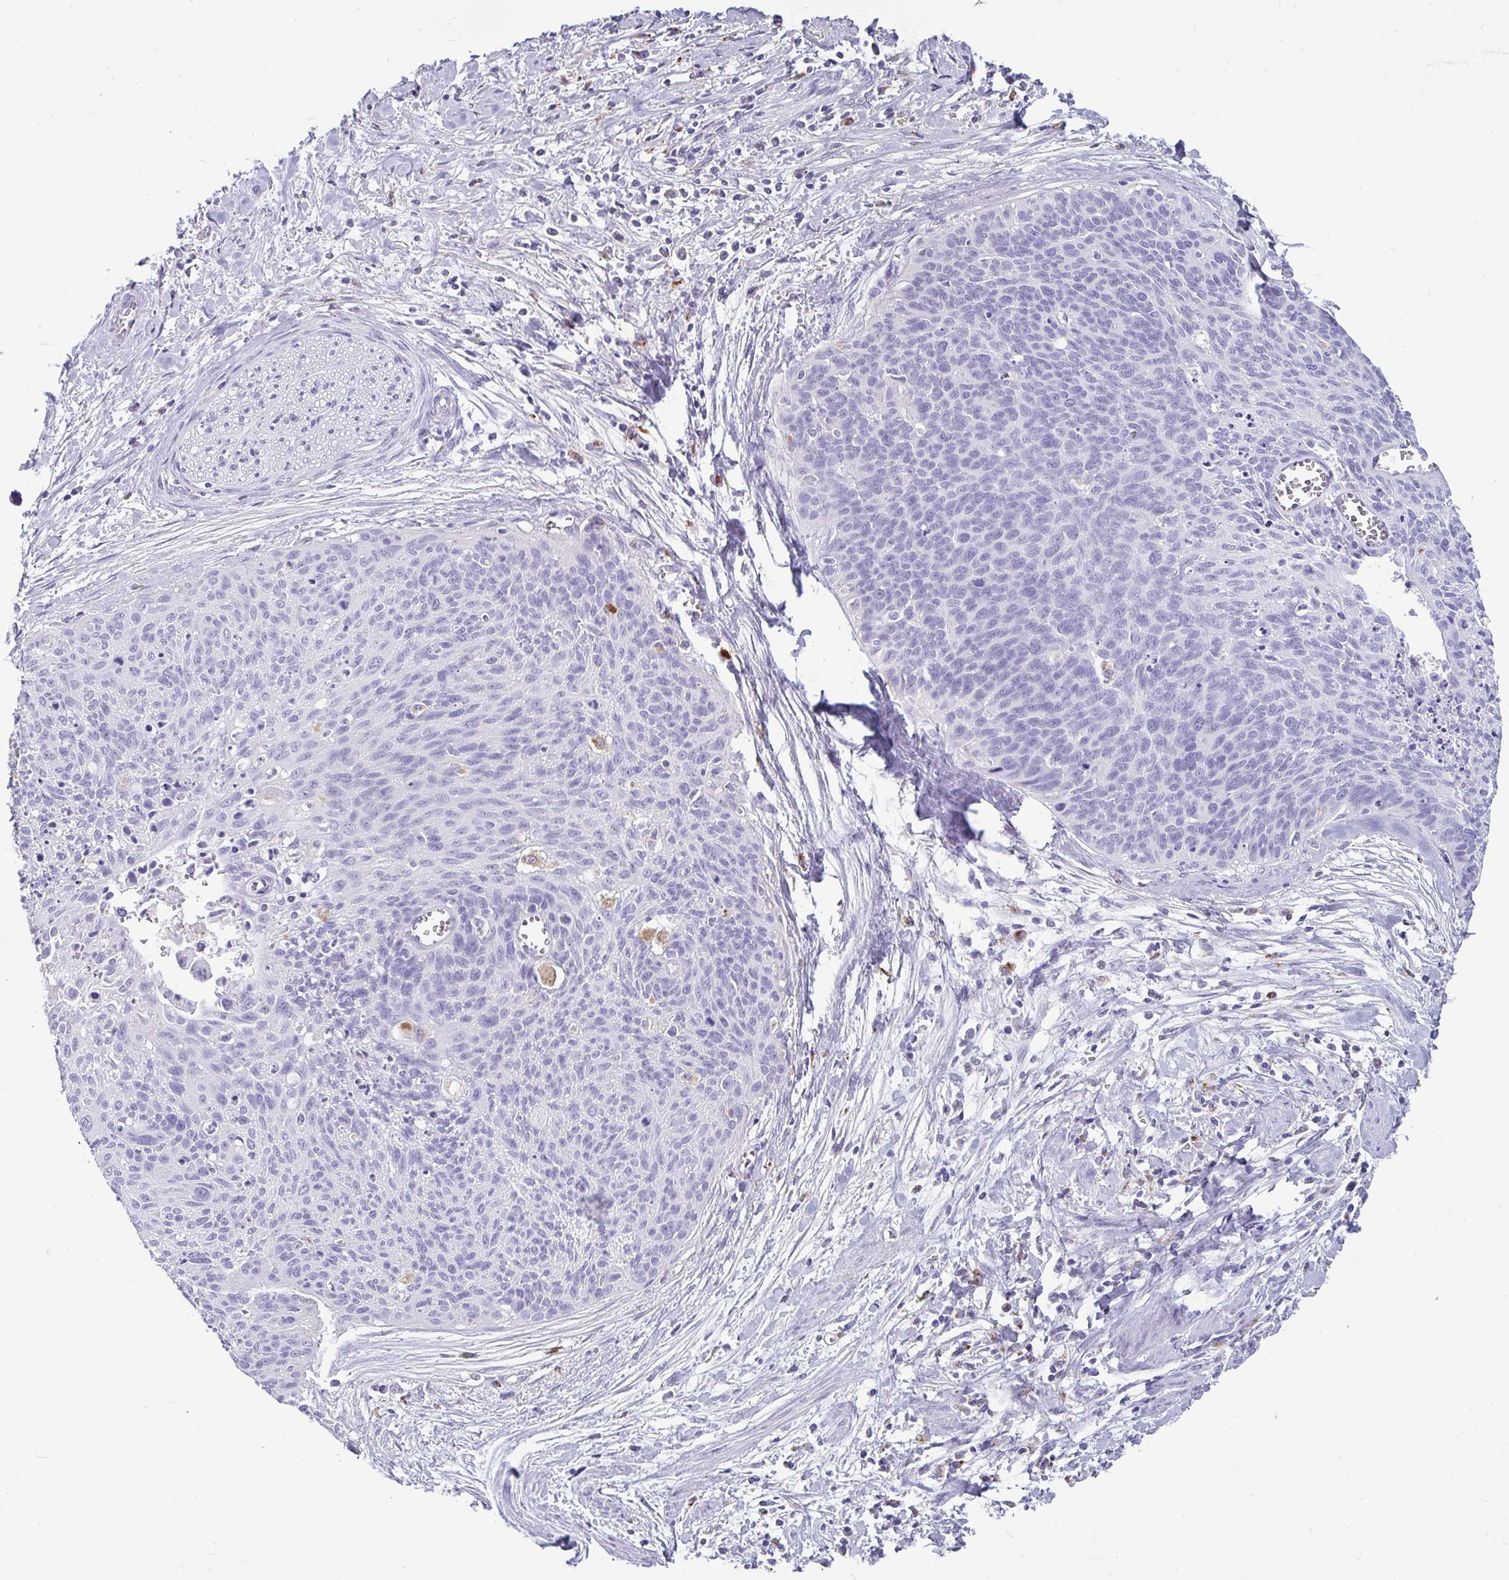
{"staining": {"intensity": "negative", "quantity": "none", "location": "none"}, "tissue": "cervical cancer", "cell_type": "Tumor cells", "image_type": "cancer", "snomed": [{"axis": "morphology", "description": "Squamous cell carcinoma, NOS"}, {"axis": "topography", "description": "Cervix"}], "caption": "This is an IHC micrograph of human cervical cancer. There is no positivity in tumor cells.", "gene": "CTSZ", "patient": {"sex": "female", "age": 55}}